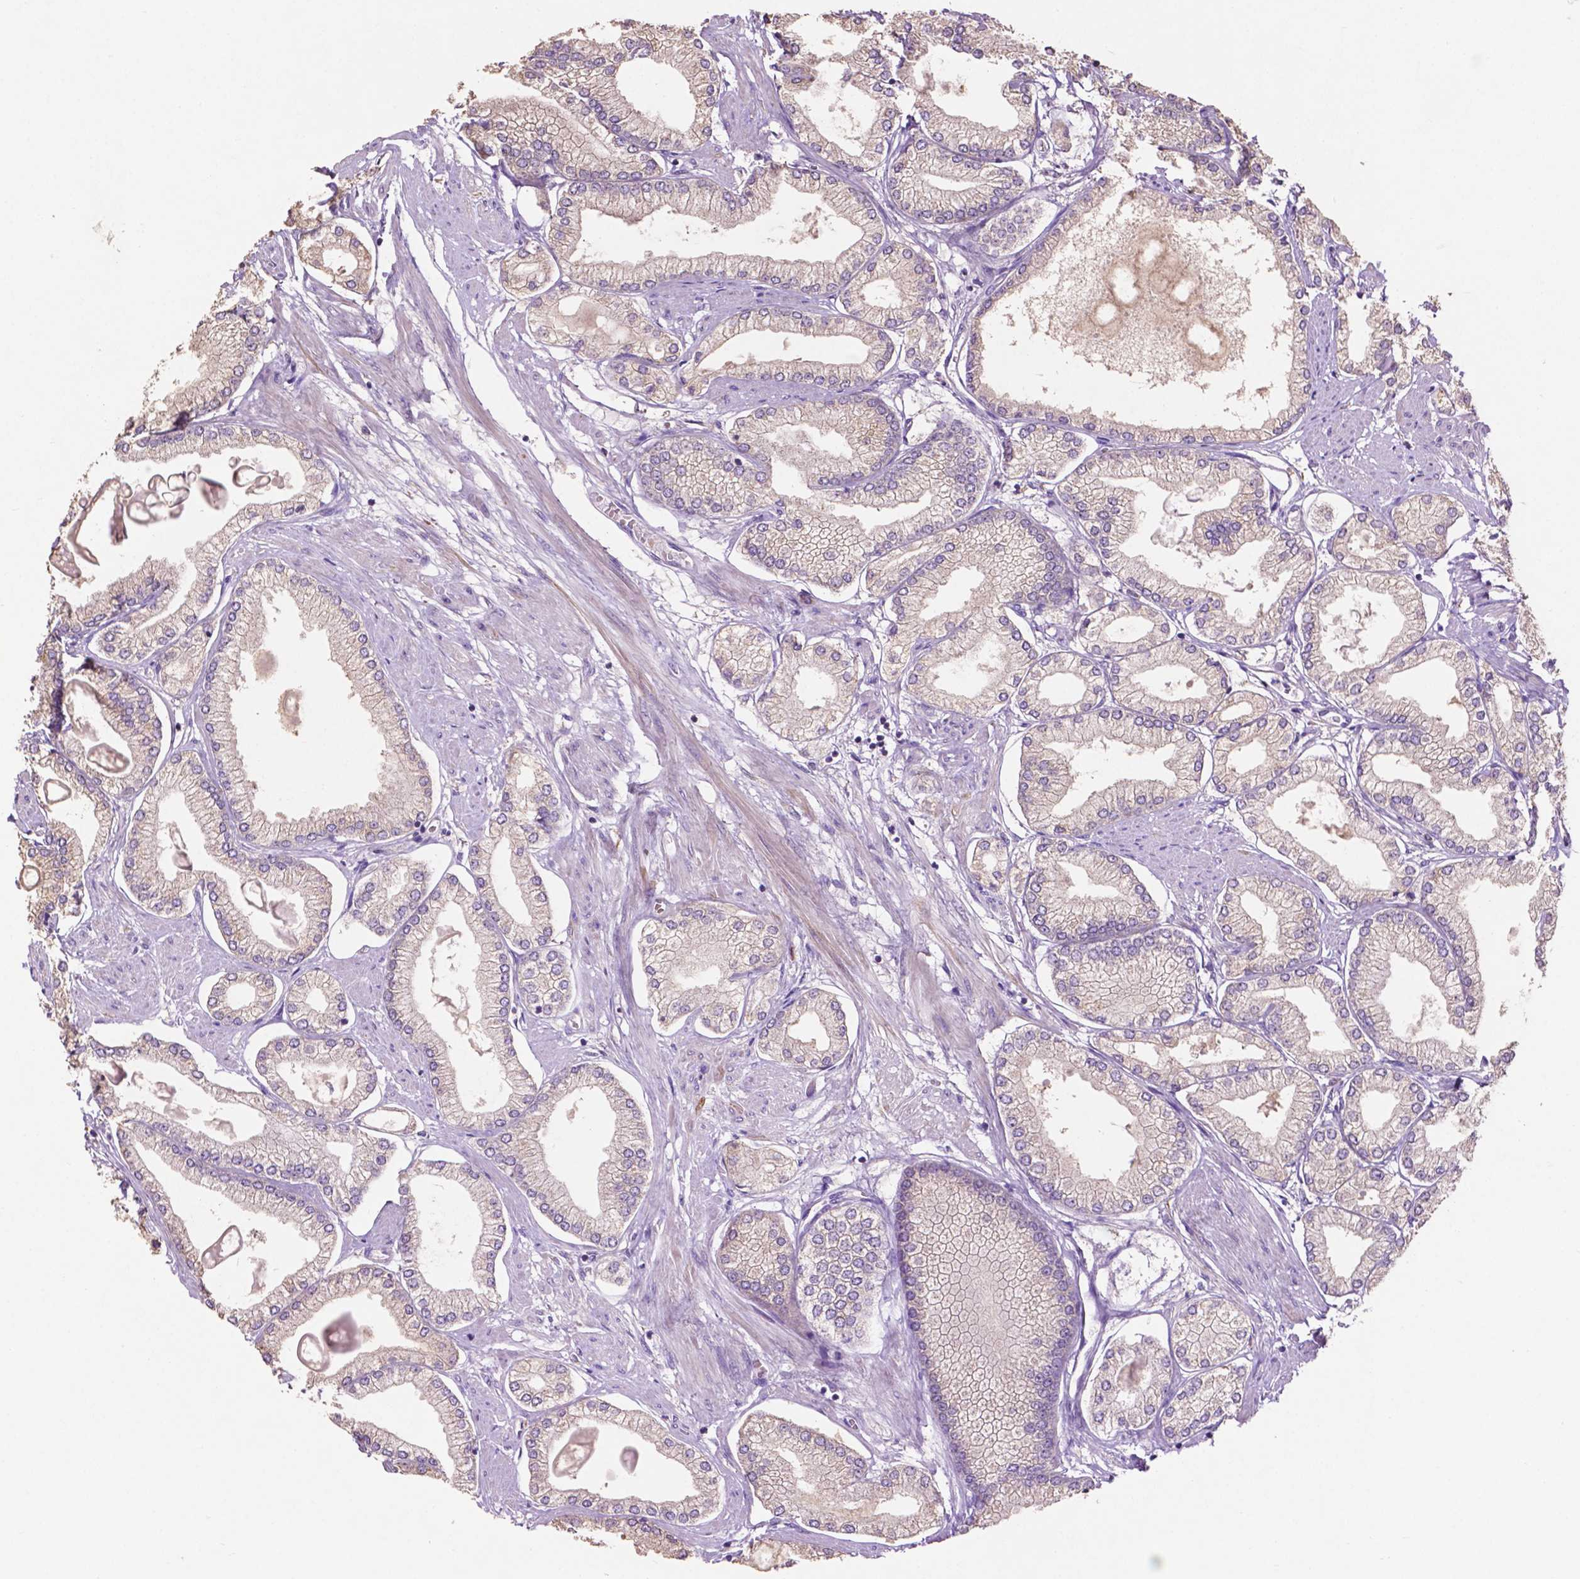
{"staining": {"intensity": "negative", "quantity": "none", "location": "none"}, "tissue": "prostate cancer", "cell_type": "Tumor cells", "image_type": "cancer", "snomed": [{"axis": "morphology", "description": "Adenocarcinoma, High grade"}, {"axis": "topography", "description": "Prostate"}], "caption": "This histopathology image is of prostate cancer stained with IHC to label a protein in brown with the nuclei are counter-stained blue. There is no expression in tumor cells.", "gene": "MBTPS1", "patient": {"sex": "male", "age": 68}}